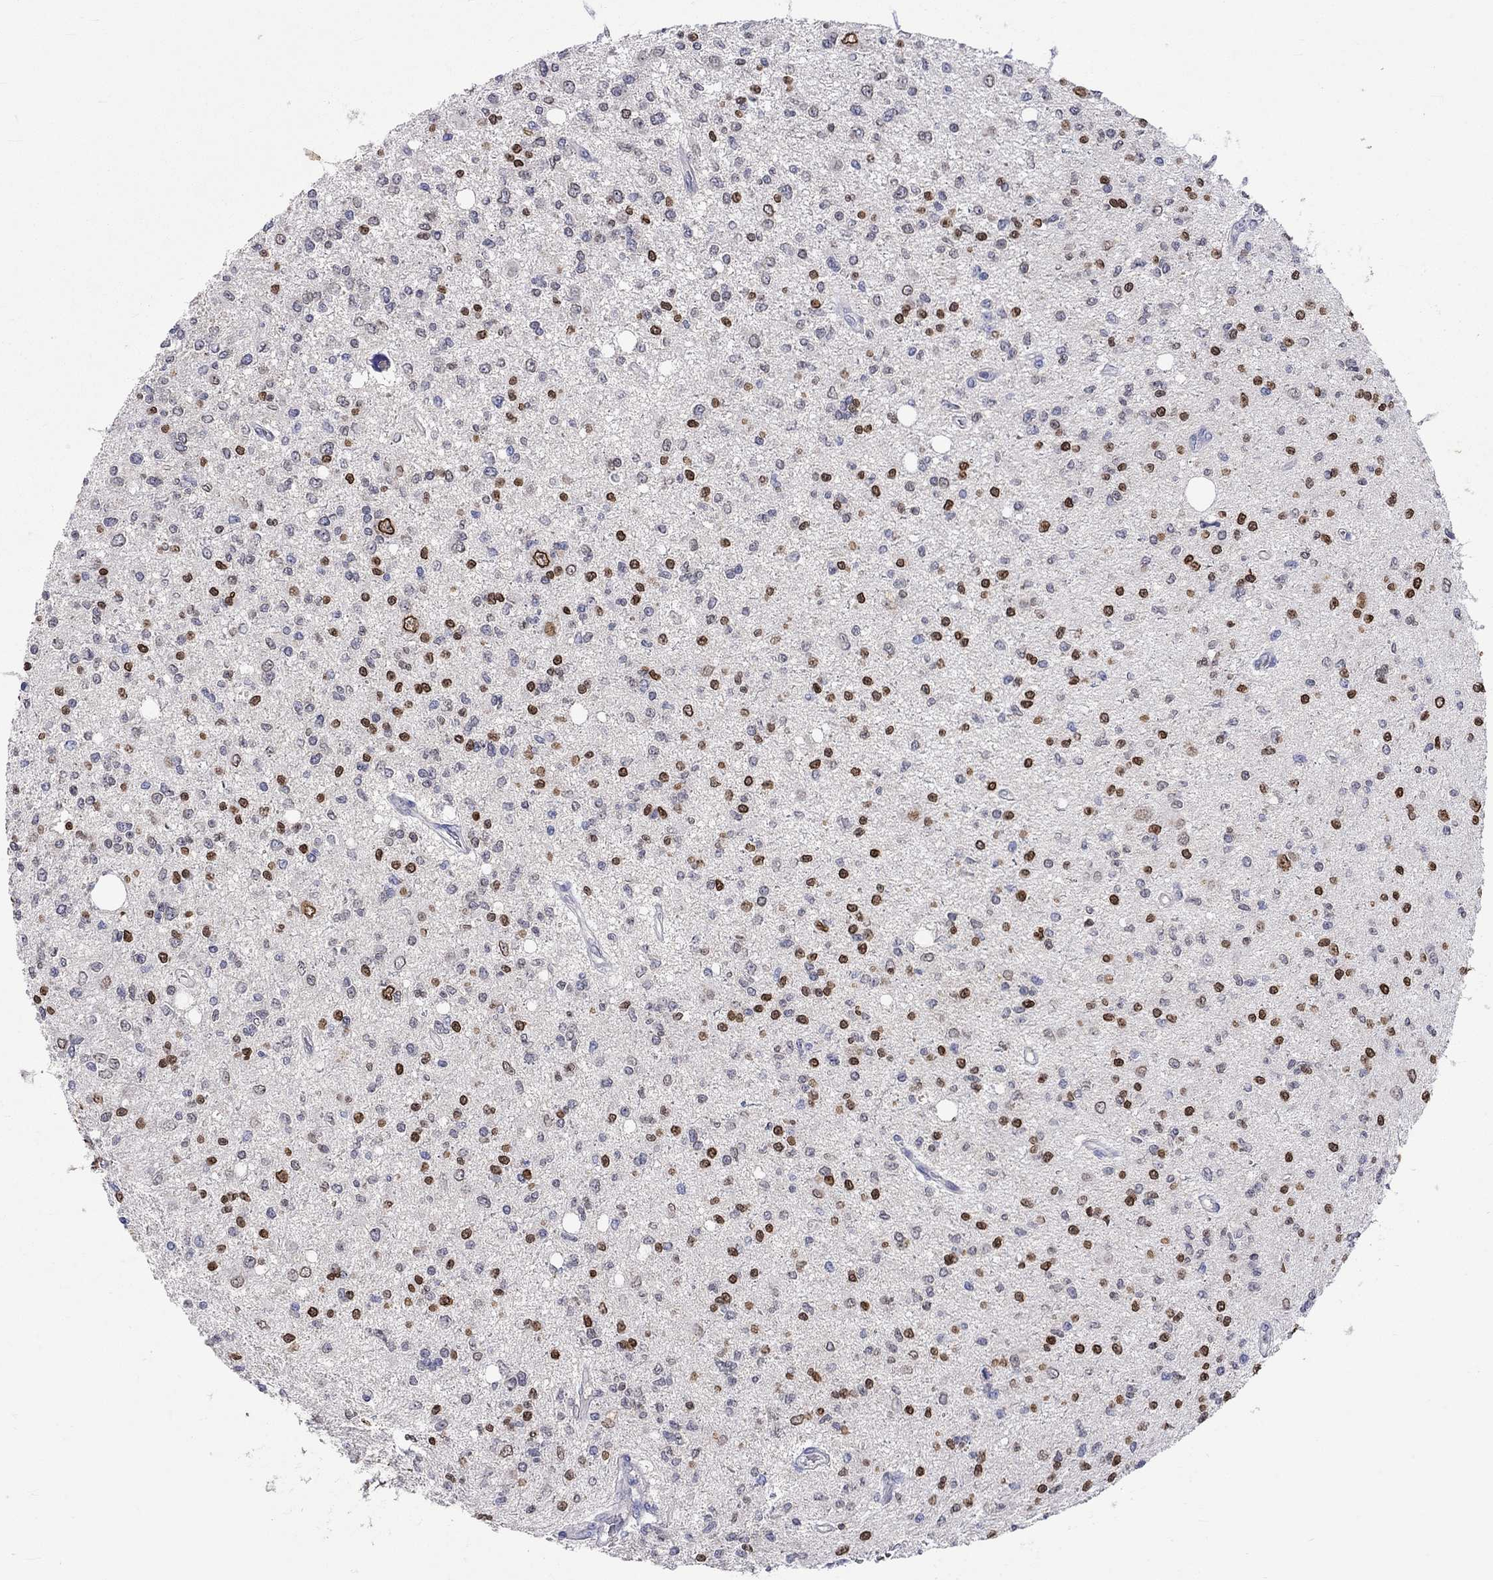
{"staining": {"intensity": "strong", "quantity": "25%-75%", "location": "cytoplasmic/membranous,nuclear"}, "tissue": "glioma", "cell_type": "Tumor cells", "image_type": "cancer", "snomed": [{"axis": "morphology", "description": "Glioma, malignant, Low grade"}, {"axis": "topography", "description": "Brain"}], "caption": "Immunohistochemical staining of human glioma shows high levels of strong cytoplasmic/membranous and nuclear staining in about 25%-75% of tumor cells.", "gene": "LRFN4", "patient": {"sex": "male", "age": 67}}